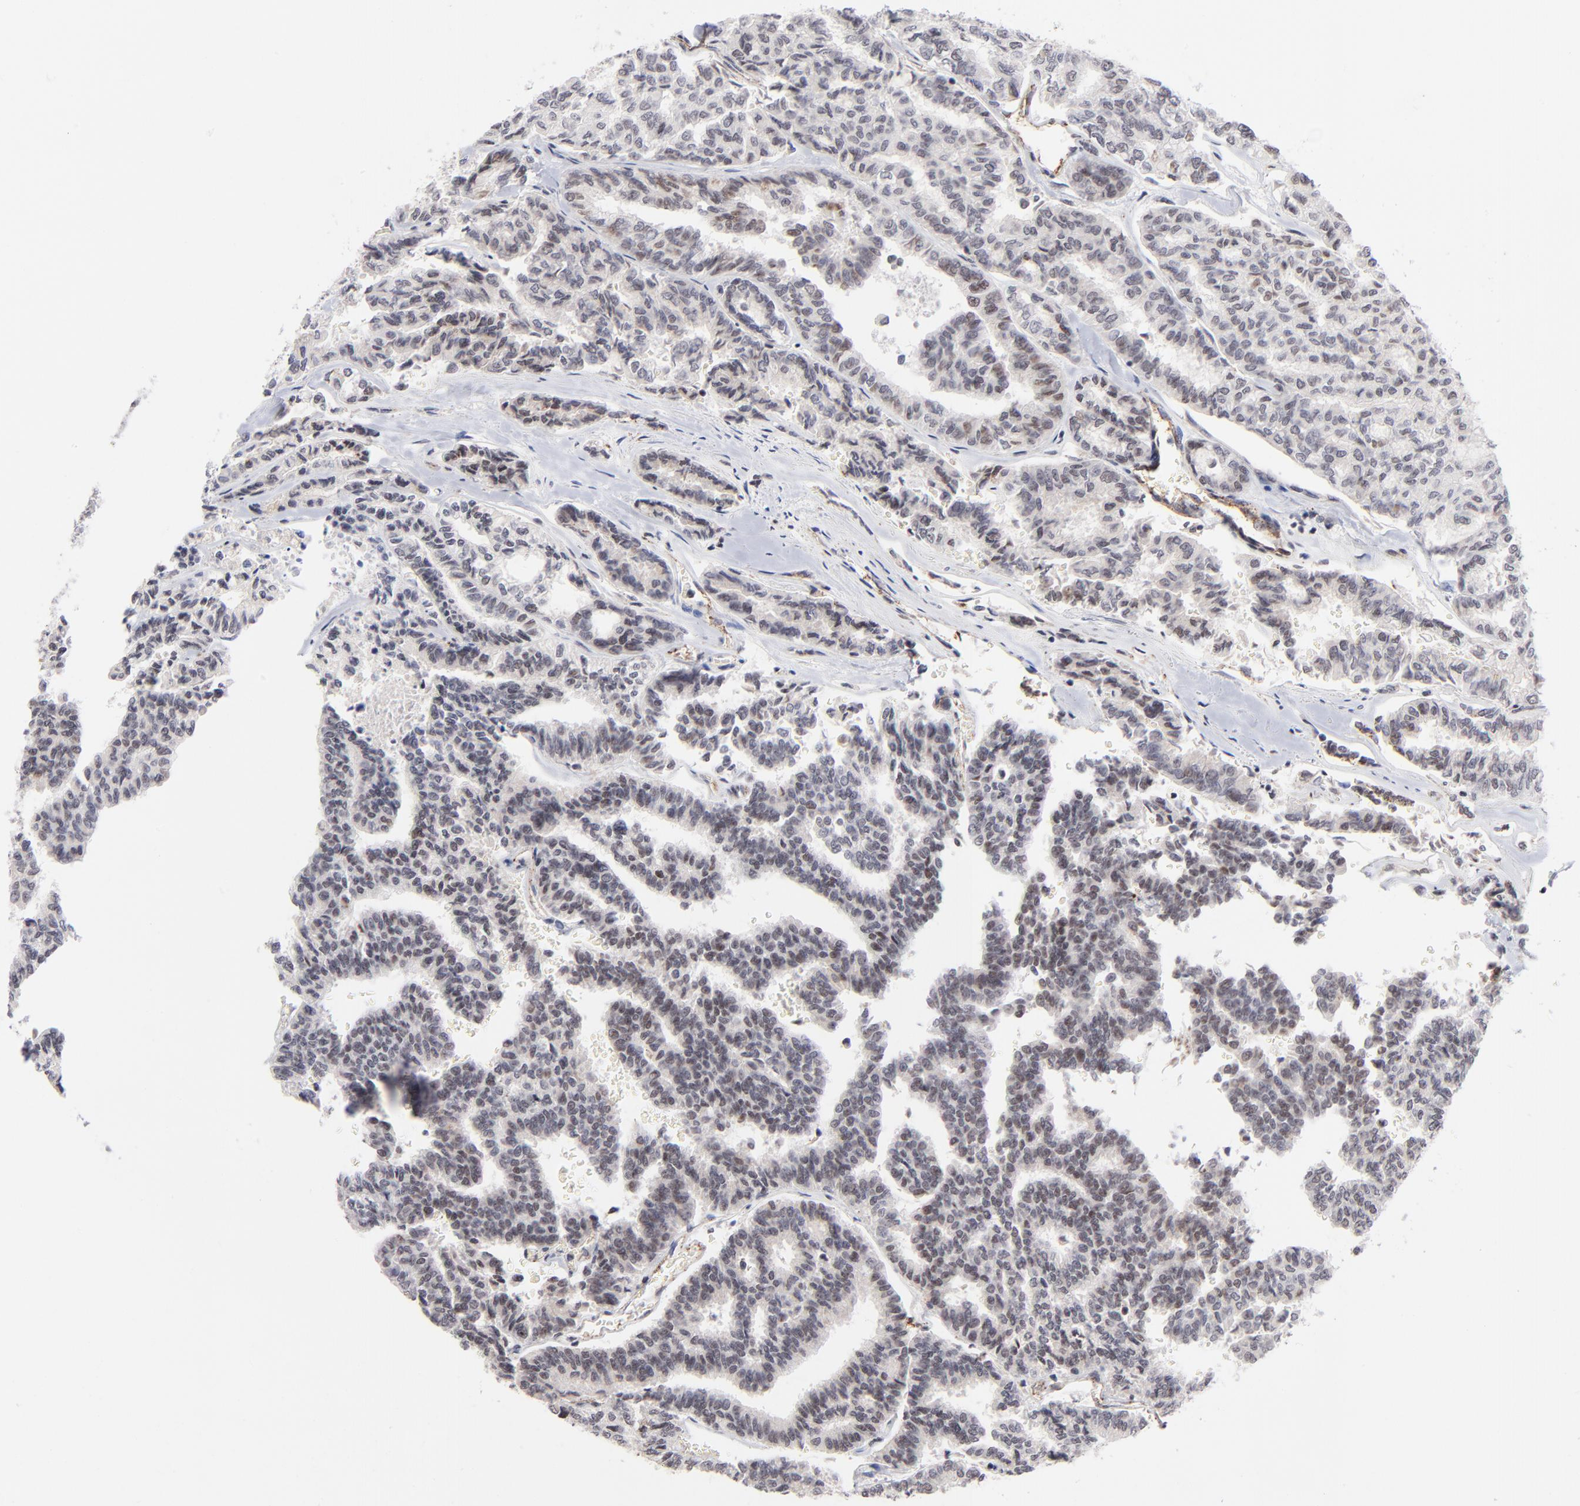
{"staining": {"intensity": "weak", "quantity": "25%-75%", "location": "nuclear"}, "tissue": "thyroid cancer", "cell_type": "Tumor cells", "image_type": "cancer", "snomed": [{"axis": "morphology", "description": "Papillary adenocarcinoma, NOS"}, {"axis": "topography", "description": "Thyroid gland"}], "caption": "Approximately 25%-75% of tumor cells in human papillary adenocarcinoma (thyroid) show weak nuclear protein positivity as visualized by brown immunohistochemical staining.", "gene": "GABPA", "patient": {"sex": "female", "age": 35}}